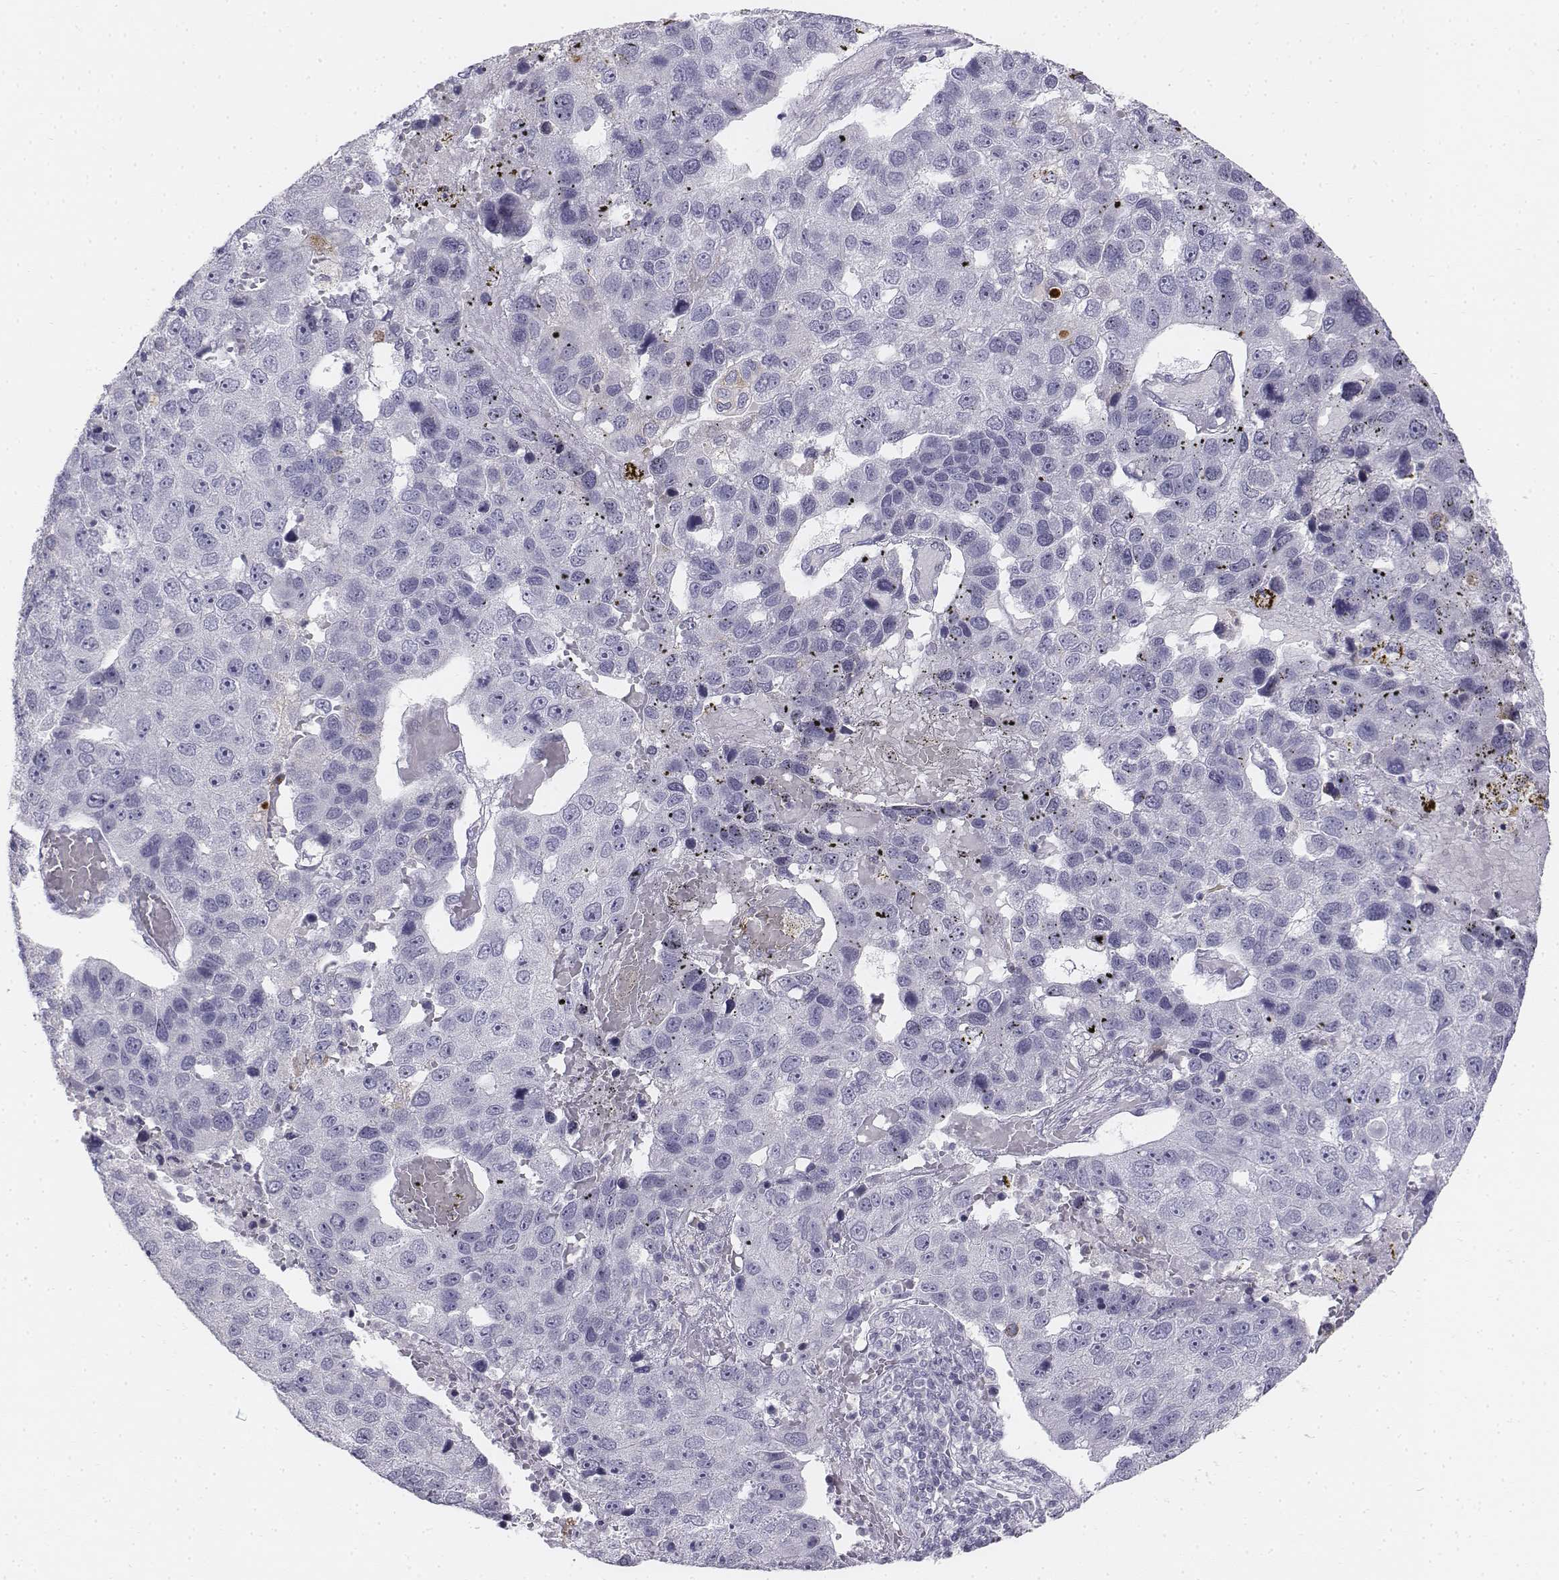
{"staining": {"intensity": "negative", "quantity": "none", "location": "none"}, "tissue": "pancreatic cancer", "cell_type": "Tumor cells", "image_type": "cancer", "snomed": [{"axis": "morphology", "description": "Adenocarcinoma, NOS"}, {"axis": "topography", "description": "Pancreas"}], "caption": "The histopathology image shows no significant positivity in tumor cells of adenocarcinoma (pancreatic).", "gene": "TH", "patient": {"sex": "female", "age": 61}}